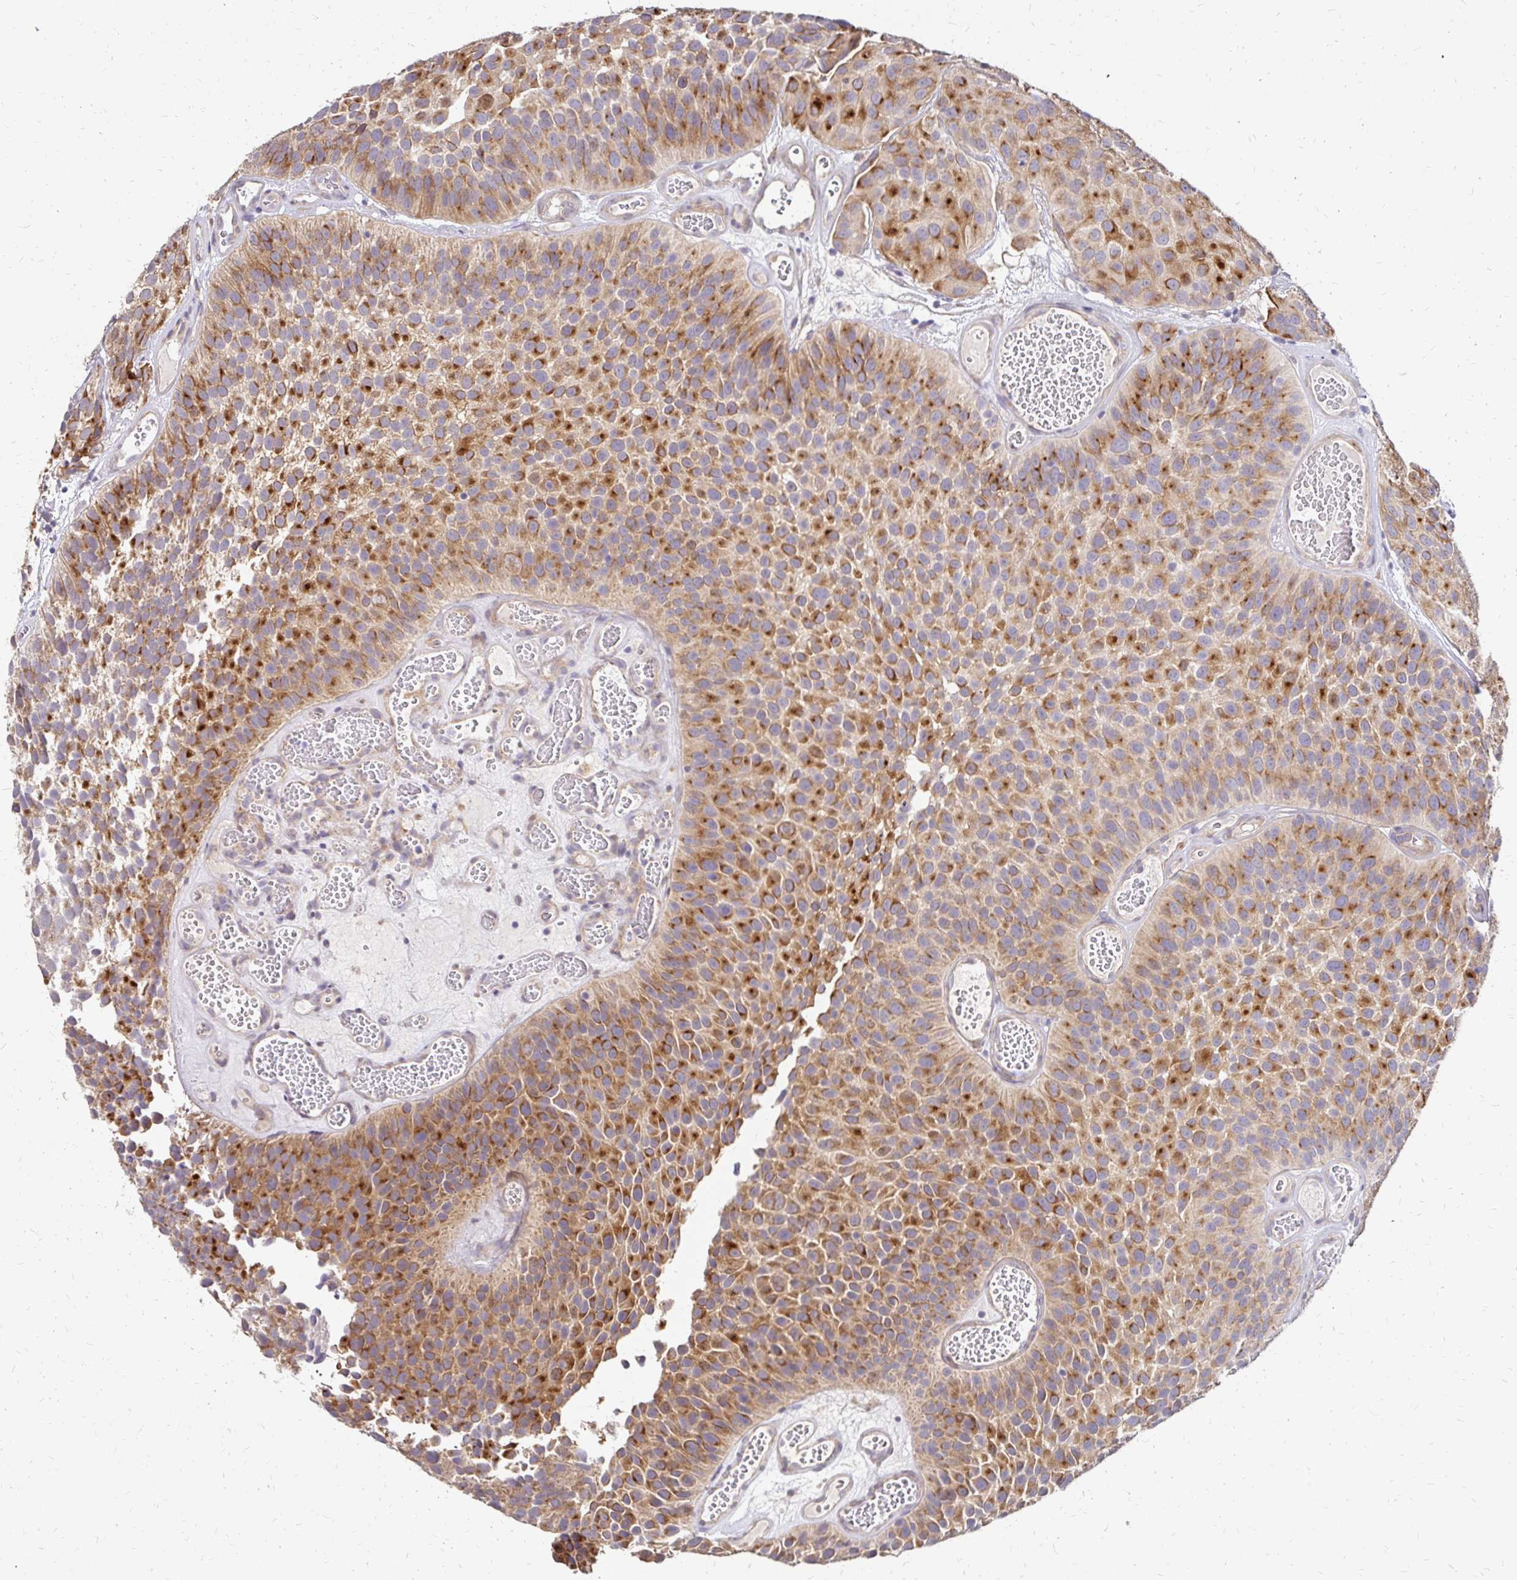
{"staining": {"intensity": "strong", "quantity": "25%-75%", "location": "cytoplasmic/membranous"}, "tissue": "urothelial cancer", "cell_type": "Tumor cells", "image_type": "cancer", "snomed": [{"axis": "morphology", "description": "Urothelial carcinoma, Low grade"}, {"axis": "topography", "description": "Urinary bladder"}], "caption": "A high amount of strong cytoplasmic/membranous expression is identified in about 25%-75% of tumor cells in urothelial cancer tissue.", "gene": "PRIMA1", "patient": {"sex": "male", "age": 76}}